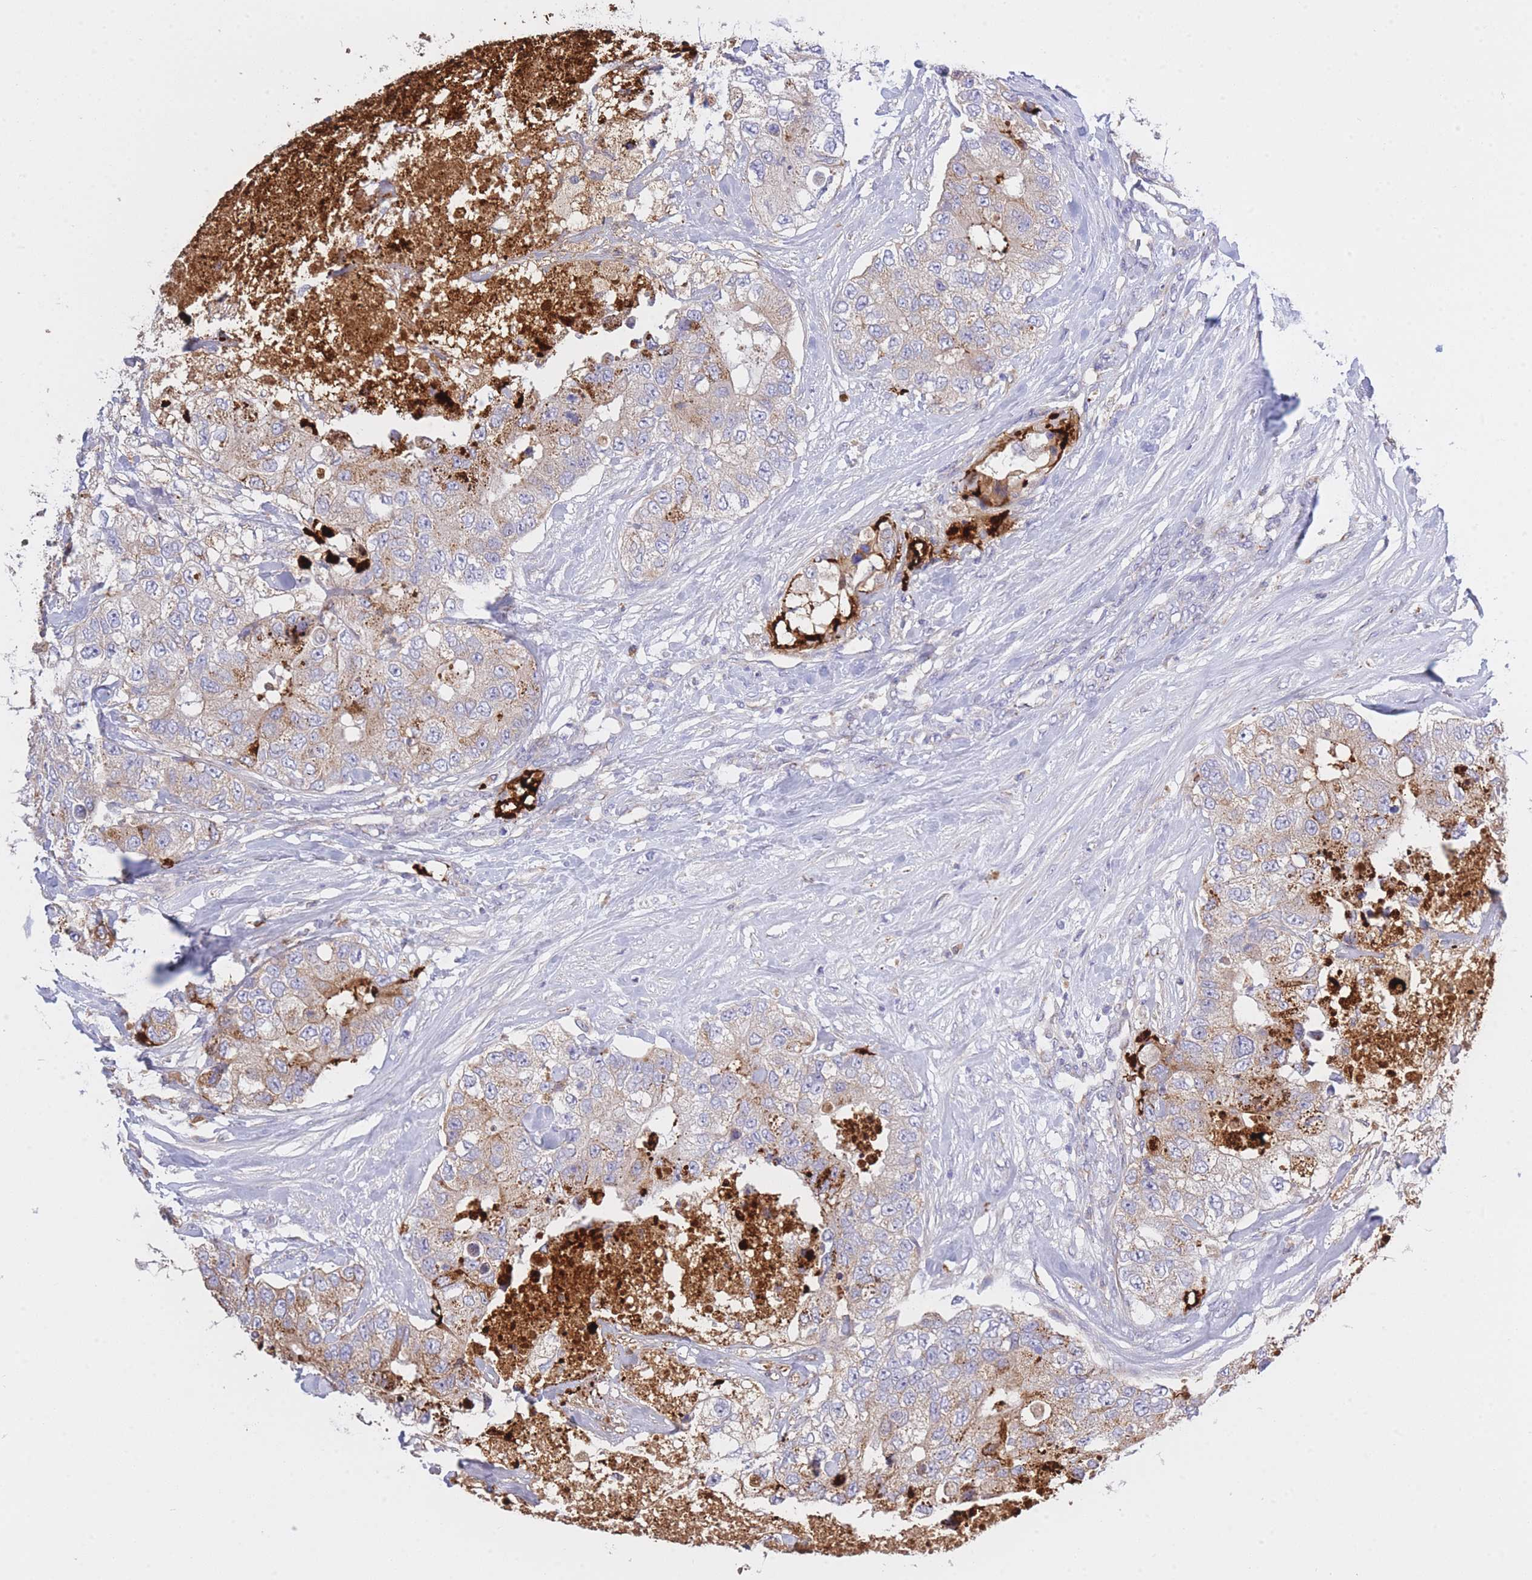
{"staining": {"intensity": "moderate", "quantity": "<25%", "location": "cytoplasmic/membranous"}, "tissue": "breast cancer", "cell_type": "Tumor cells", "image_type": "cancer", "snomed": [{"axis": "morphology", "description": "Duct carcinoma"}, {"axis": "topography", "description": "Breast"}], "caption": "A high-resolution micrograph shows IHC staining of infiltrating ductal carcinoma (breast), which displays moderate cytoplasmic/membranous positivity in approximately <25% of tumor cells.", "gene": "CENPM", "patient": {"sex": "female", "age": 62}}